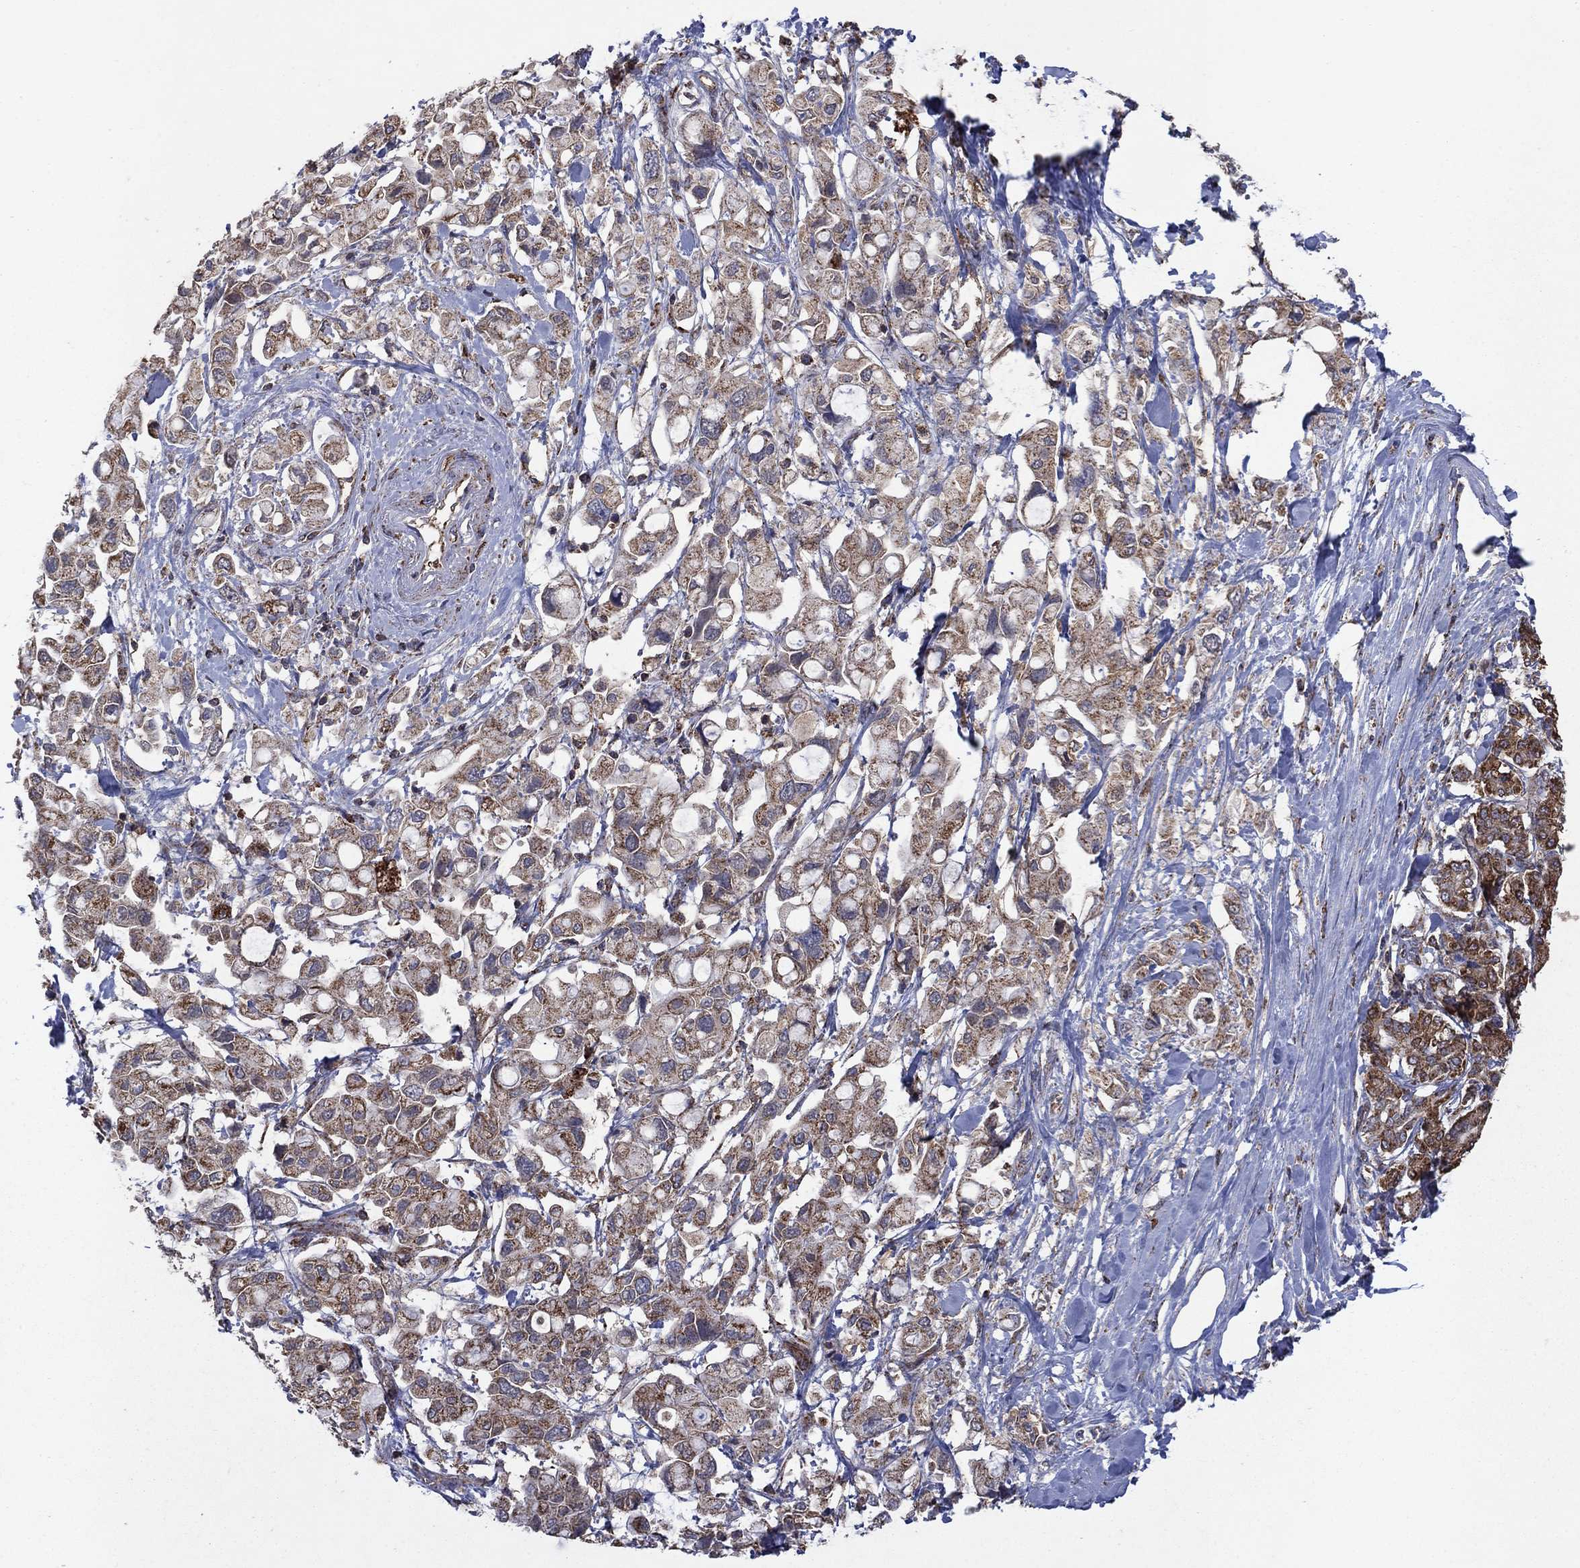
{"staining": {"intensity": "moderate", "quantity": ">75%", "location": "cytoplasmic/membranous"}, "tissue": "pancreatic cancer", "cell_type": "Tumor cells", "image_type": "cancer", "snomed": [{"axis": "morphology", "description": "Adenocarcinoma, NOS"}, {"axis": "topography", "description": "Pancreas"}], "caption": "Protein expression analysis of human adenocarcinoma (pancreatic) reveals moderate cytoplasmic/membranous staining in about >75% of tumor cells.", "gene": "DPH1", "patient": {"sex": "female", "age": 56}}